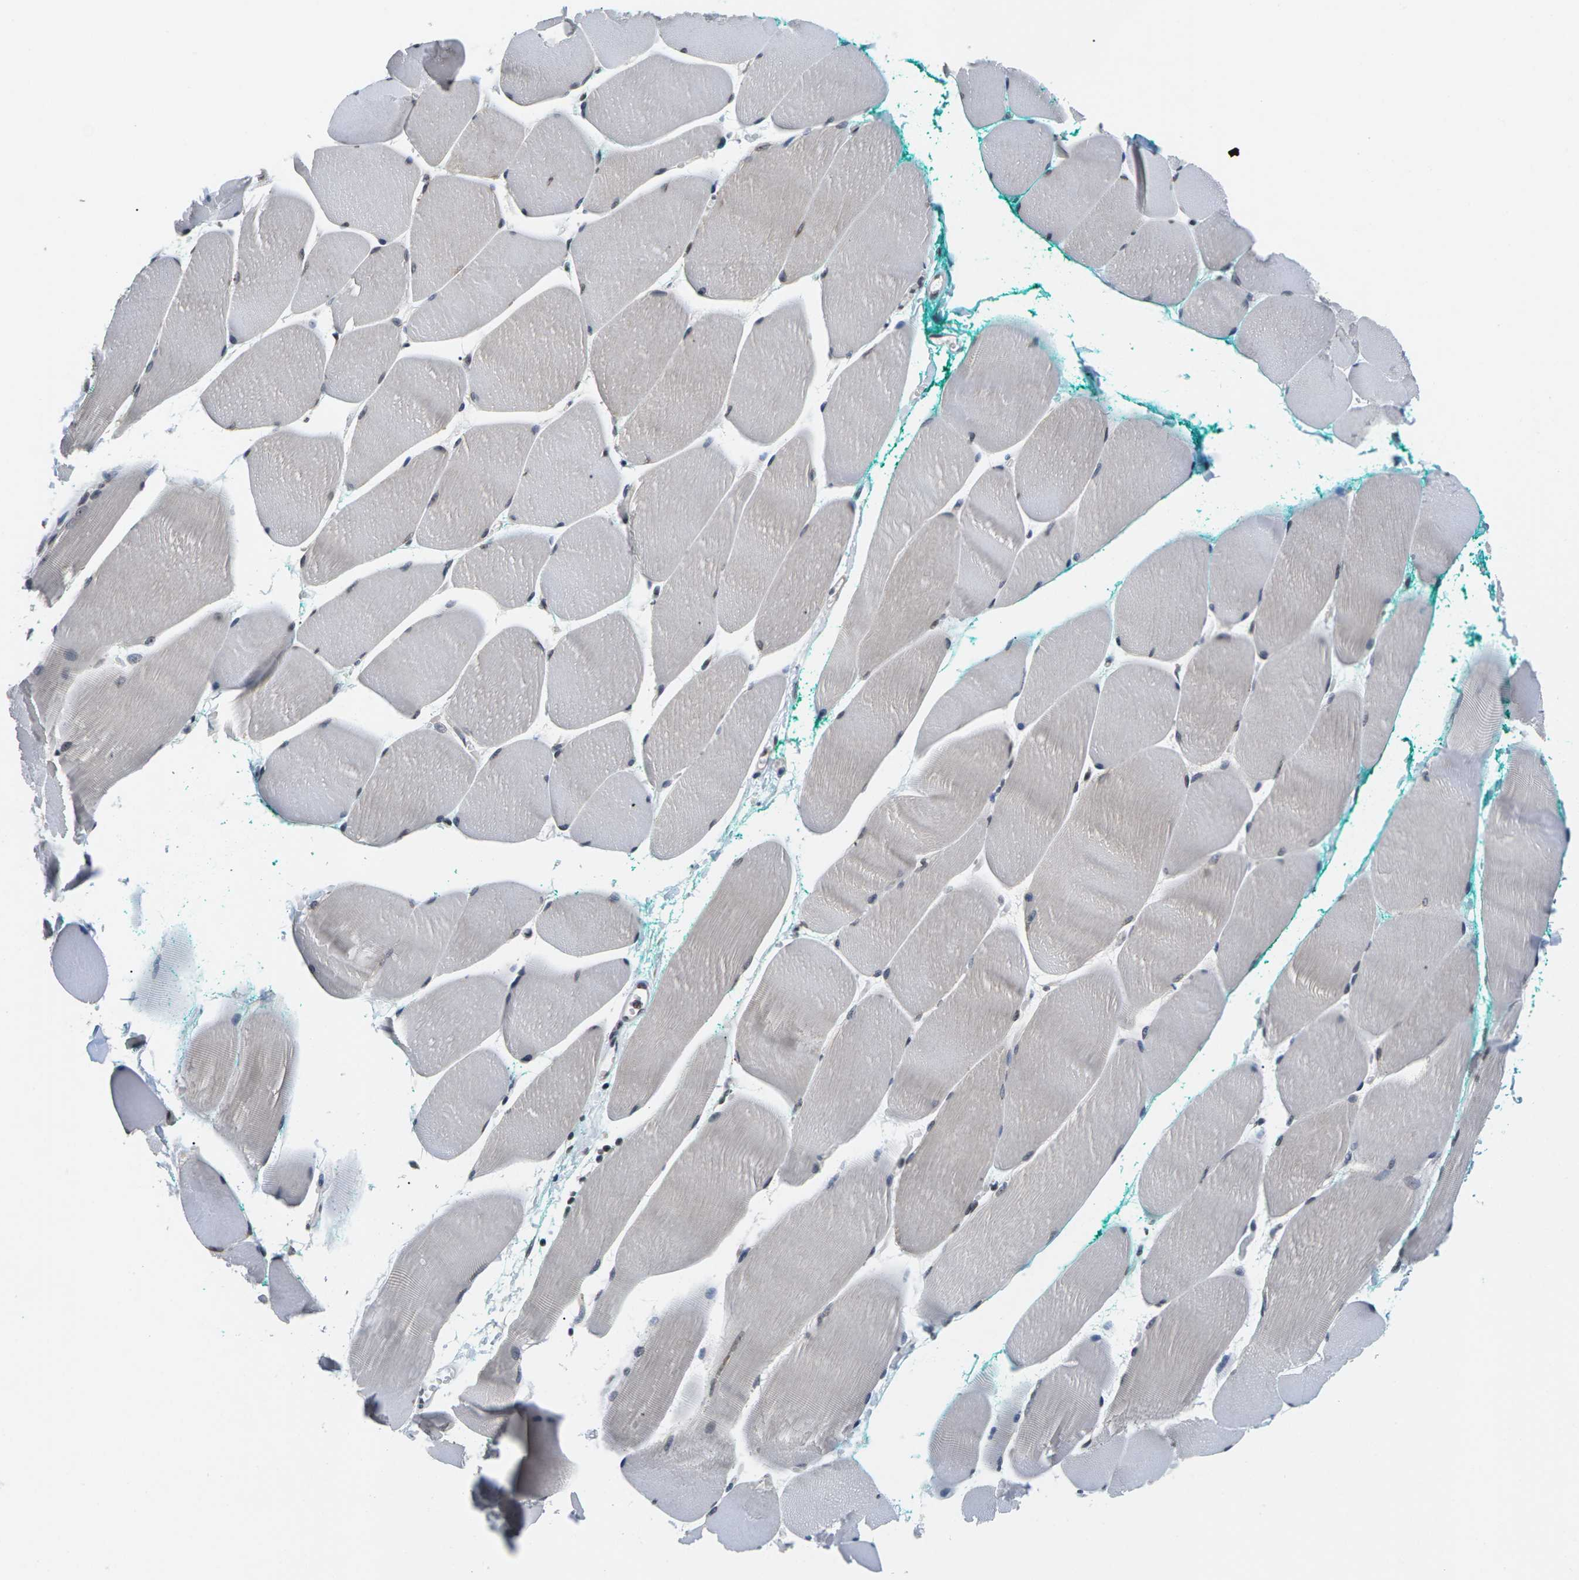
{"staining": {"intensity": "weak", "quantity": "25%-75%", "location": "nuclear"}, "tissue": "skeletal muscle", "cell_type": "Myocytes", "image_type": "normal", "snomed": [{"axis": "morphology", "description": "Normal tissue, NOS"}, {"axis": "morphology", "description": "Squamous cell carcinoma, NOS"}, {"axis": "topography", "description": "Skeletal muscle"}], "caption": "Immunohistochemical staining of benign skeletal muscle reveals 25%-75% levels of weak nuclear protein staining in about 25%-75% of myocytes.", "gene": "NSRP1", "patient": {"sex": "male", "age": 51}}